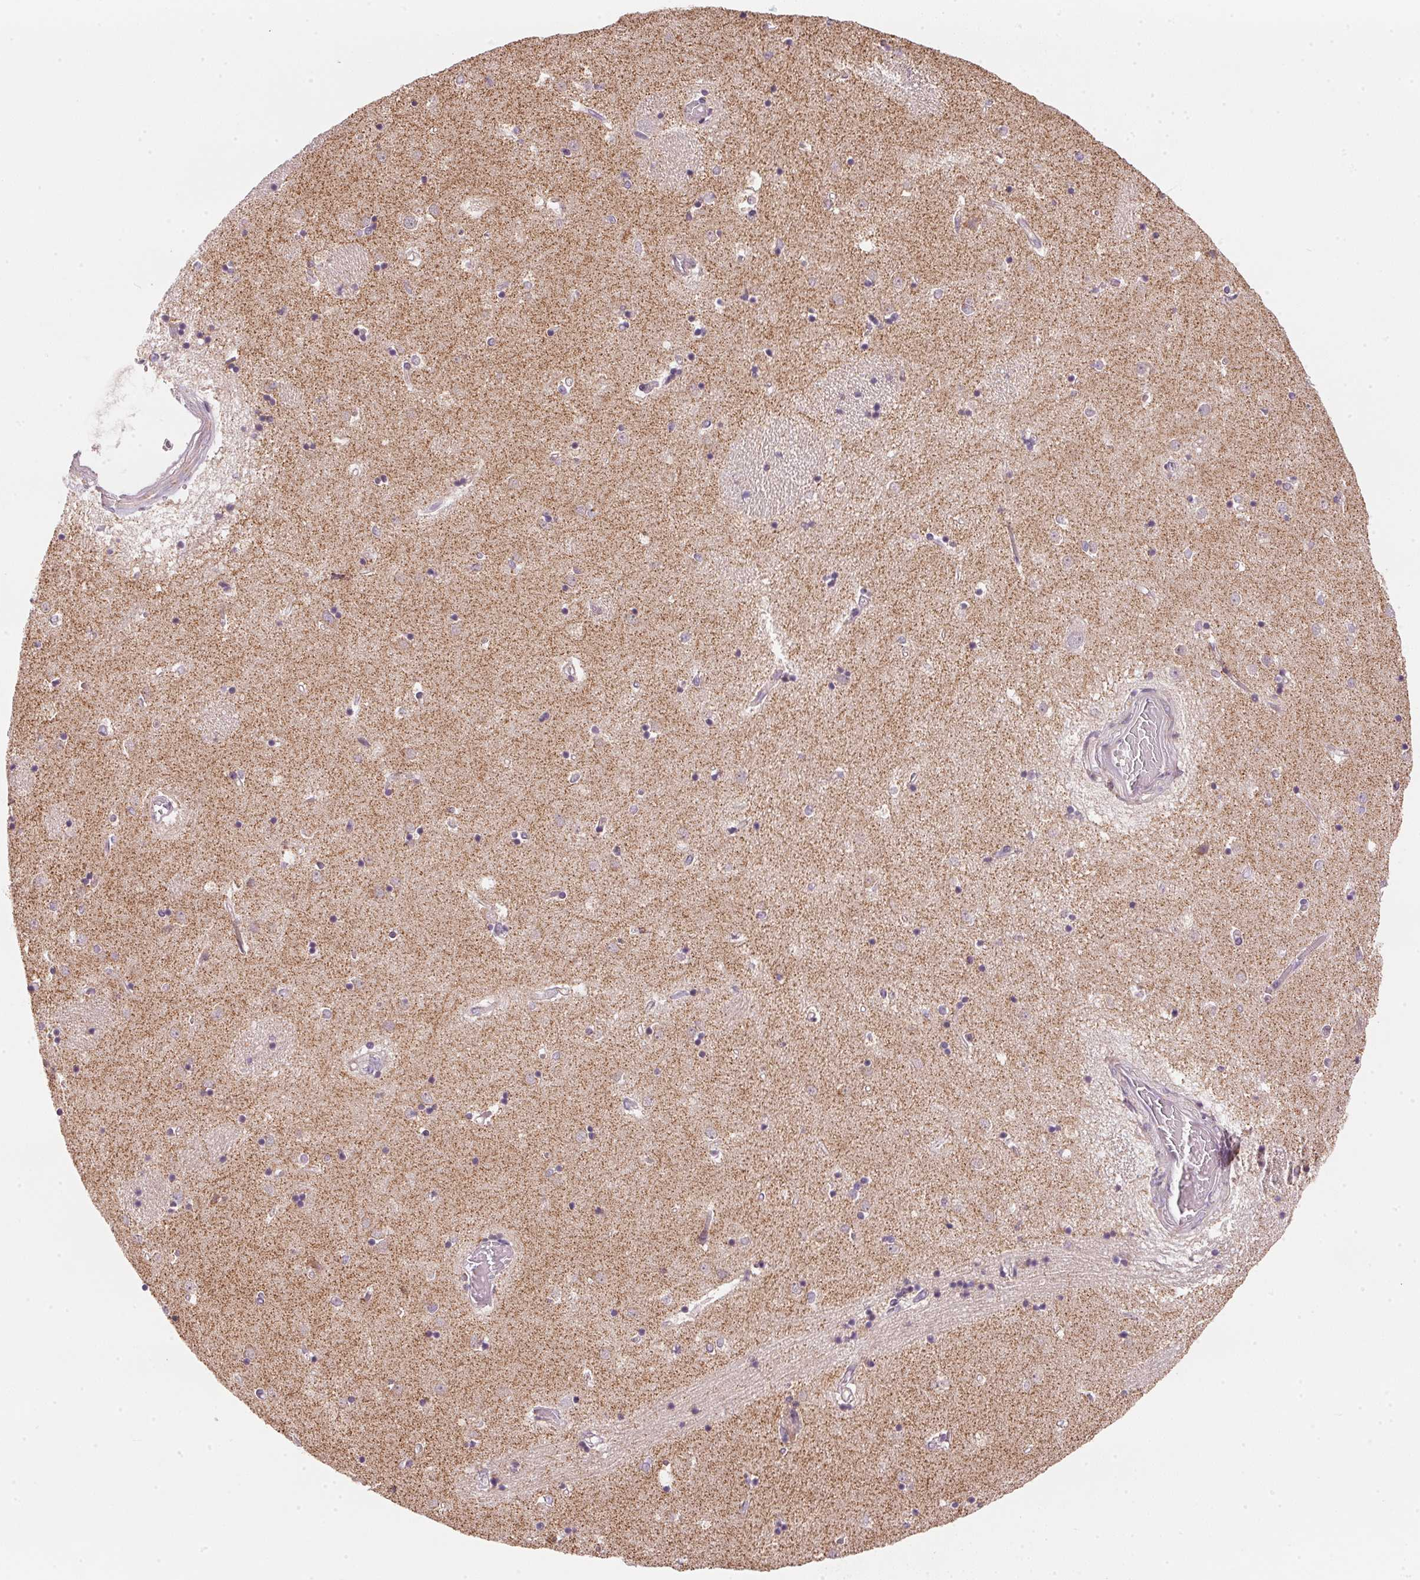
{"staining": {"intensity": "negative", "quantity": "none", "location": "none"}, "tissue": "caudate", "cell_type": "Glial cells", "image_type": "normal", "snomed": [{"axis": "morphology", "description": "Normal tissue, NOS"}, {"axis": "topography", "description": "Lateral ventricle wall"}], "caption": "Micrograph shows no protein positivity in glial cells of benign caudate.", "gene": "COQ7", "patient": {"sex": "male", "age": 54}}